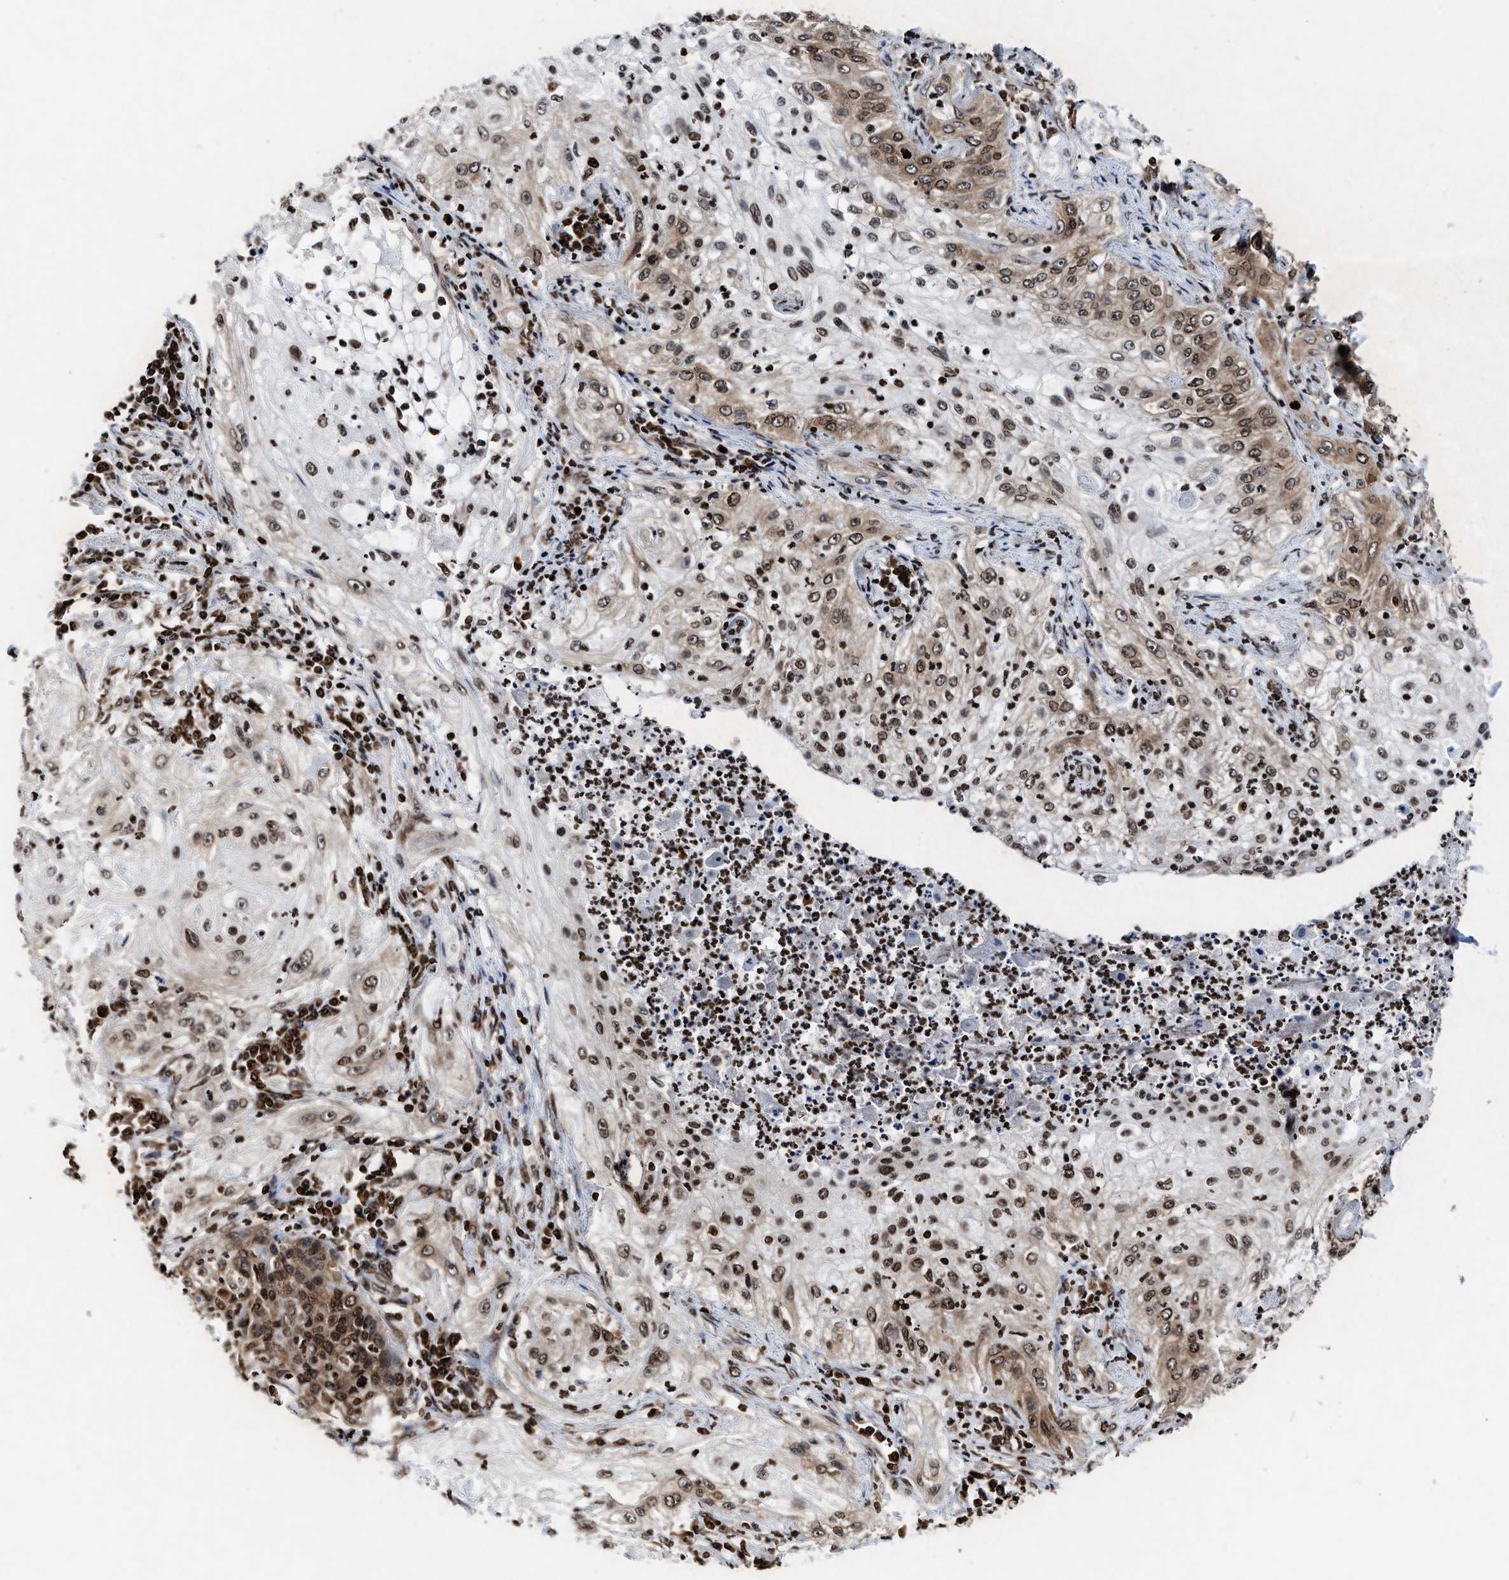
{"staining": {"intensity": "strong", "quantity": ">75%", "location": "cytoplasmic/membranous,nuclear"}, "tissue": "lung cancer", "cell_type": "Tumor cells", "image_type": "cancer", "snomed": [{"axis": "morphology", "description": "Inflammation, NOS"}, {"axis": "morphology", "description": "Squamous cell carcinoma, NOS"}, {"axis": "topography", "description": "Lymph node"}, {"axis": "topography", "description": "Soft tissue"}, {"axis": "topography", "description": "Lung"}], "caption": "A brown stain shows strong cytoplasmic/membranous and nuclear expression of a protein in human lung cancer (squamous cell carcinoma) tumor cells. Nuclei are stained in blue.", "gene": "ALYREF", "patient": {"sex": "male", "age": 66}}